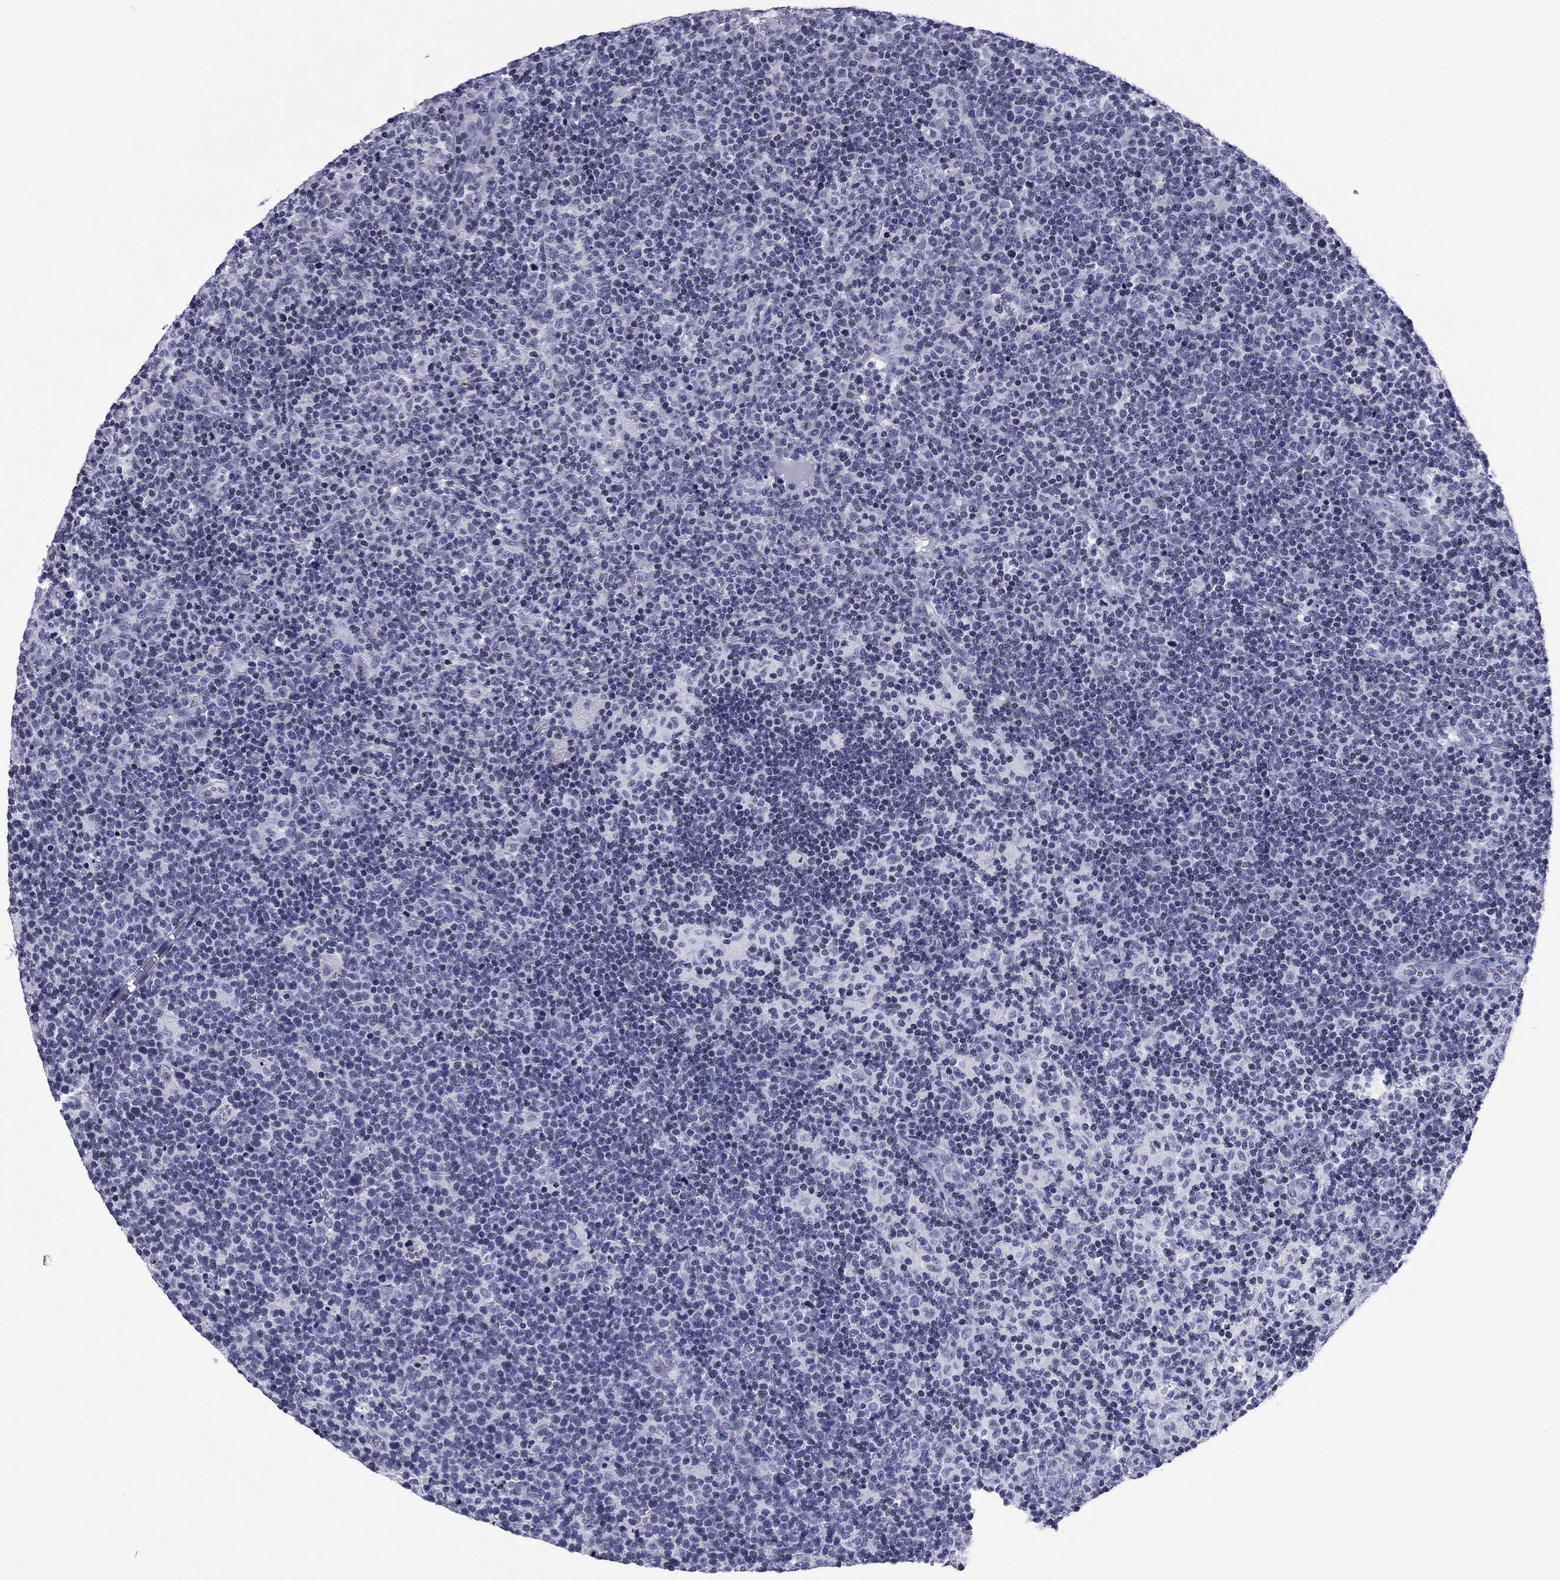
{"staining": {"intensity": "negative", "quantity": "none", "location": "none"}, "tissue": "lymphoma", "cell_type": "Tumor cells", "image_type": "cancer", "snomed": [{"axis": "morphology", "description": "Malignant lymphoma, non-Hodgkin's type, High grade"}, {"axis": "topography", "description": "Lymph node"}], "caption": "High-grade malignant lymphoma, non-Hodgkin's type stained for a protein using immunohistochemistry displays no expression tumor cells.", "gene": "CCDC144A", "patient": {"sex": "male", "age": 61}}